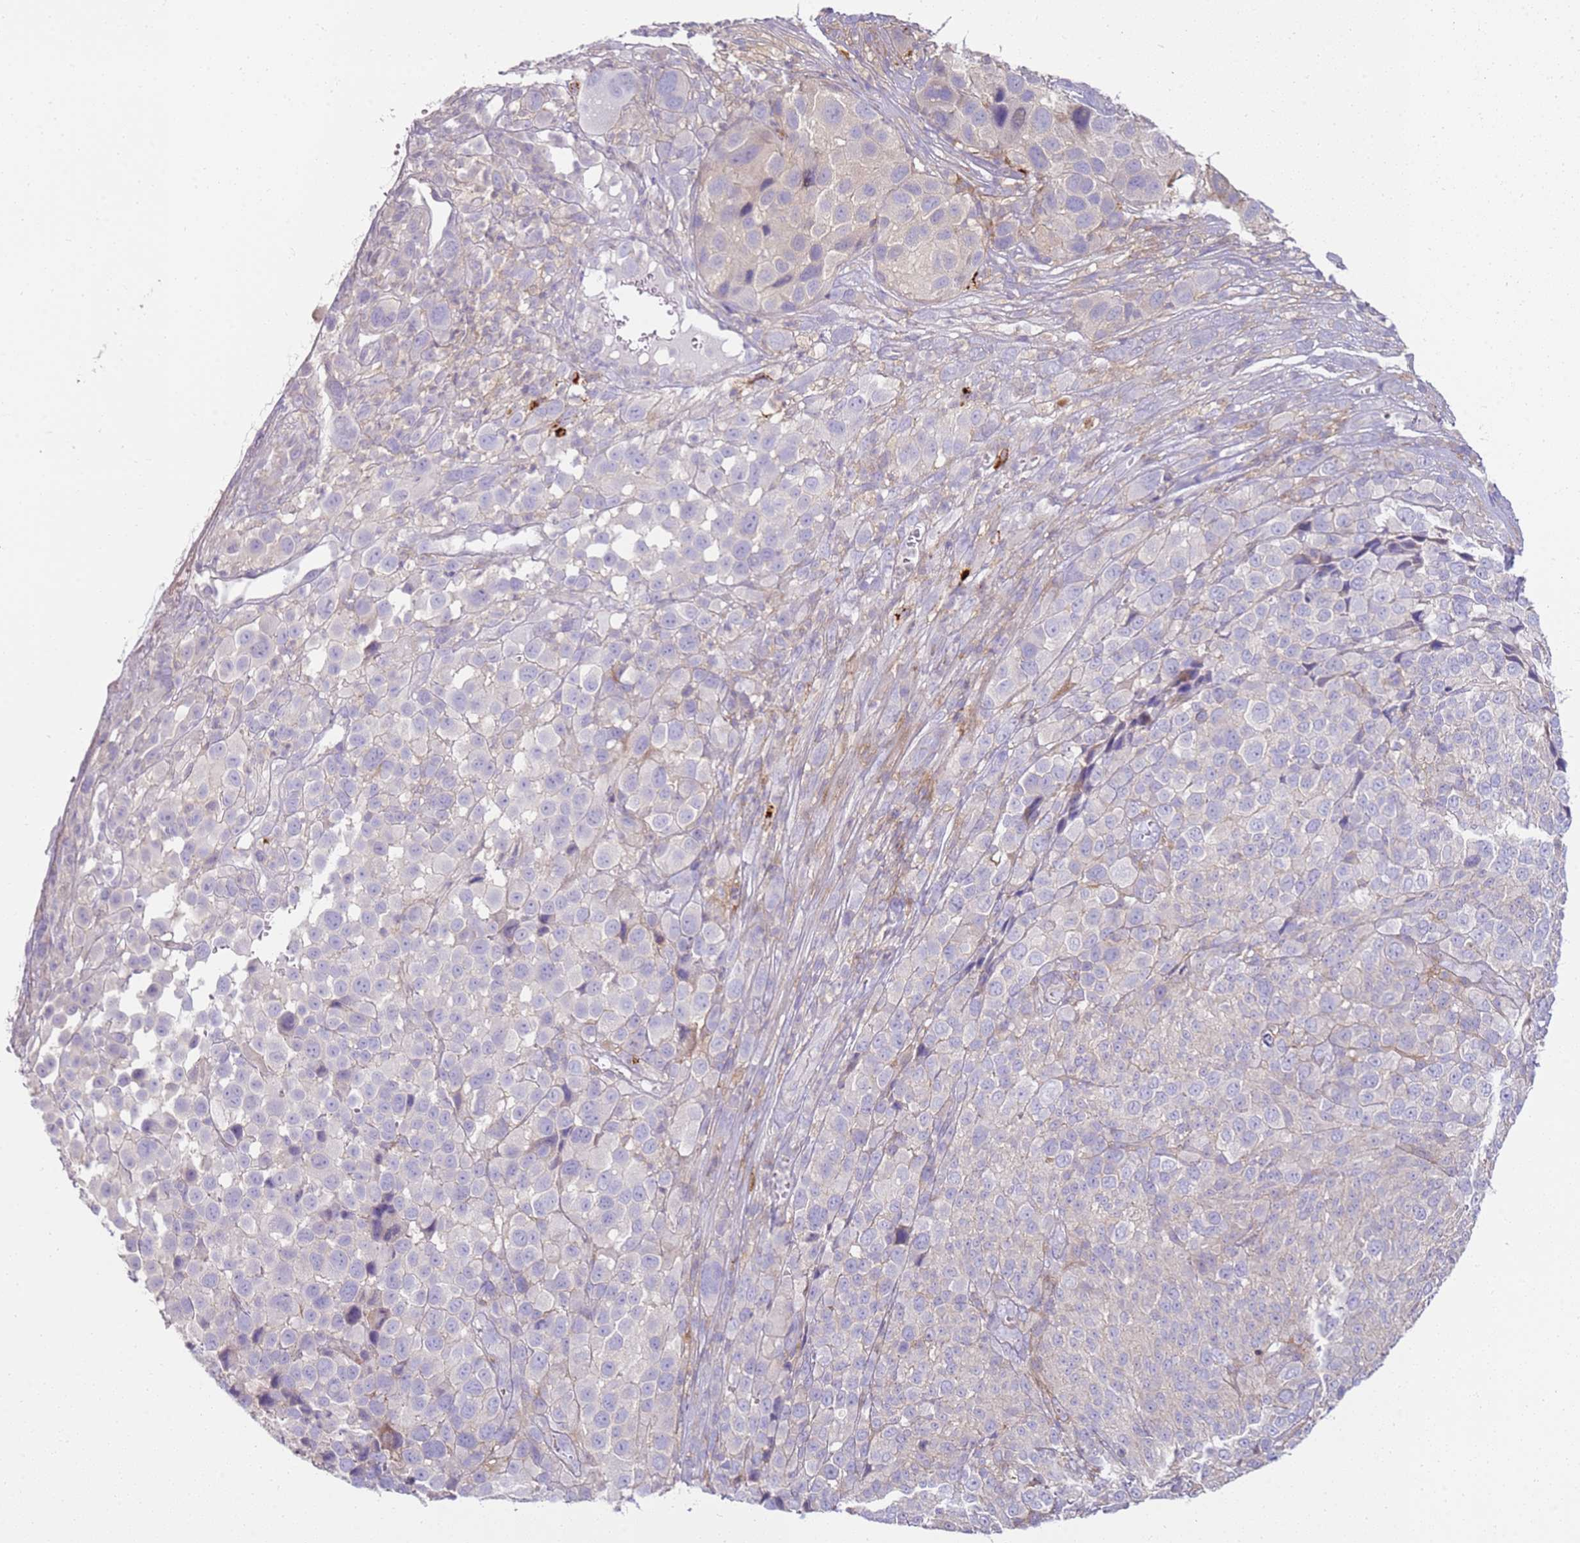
{"staining": {"intensity": "negative", "quantity": "none", "location": "none"}, "tissue": "melanoma", "cell_type": "Tumor cells", "image_type": "cancer", "snomed": [{"axis": "morphology", "description": "Malignant melanoma, NOS"}, {"axis": "topography", "description": "Skin of trunk"}], "caption": "Tumor cells show no significant positivity in melanoma. (DAB immunohistochemistry visualized using brightfield microscopy, high magnification).", "gene": "FPR1", "patient": {"sex": "male", "age": 71}}